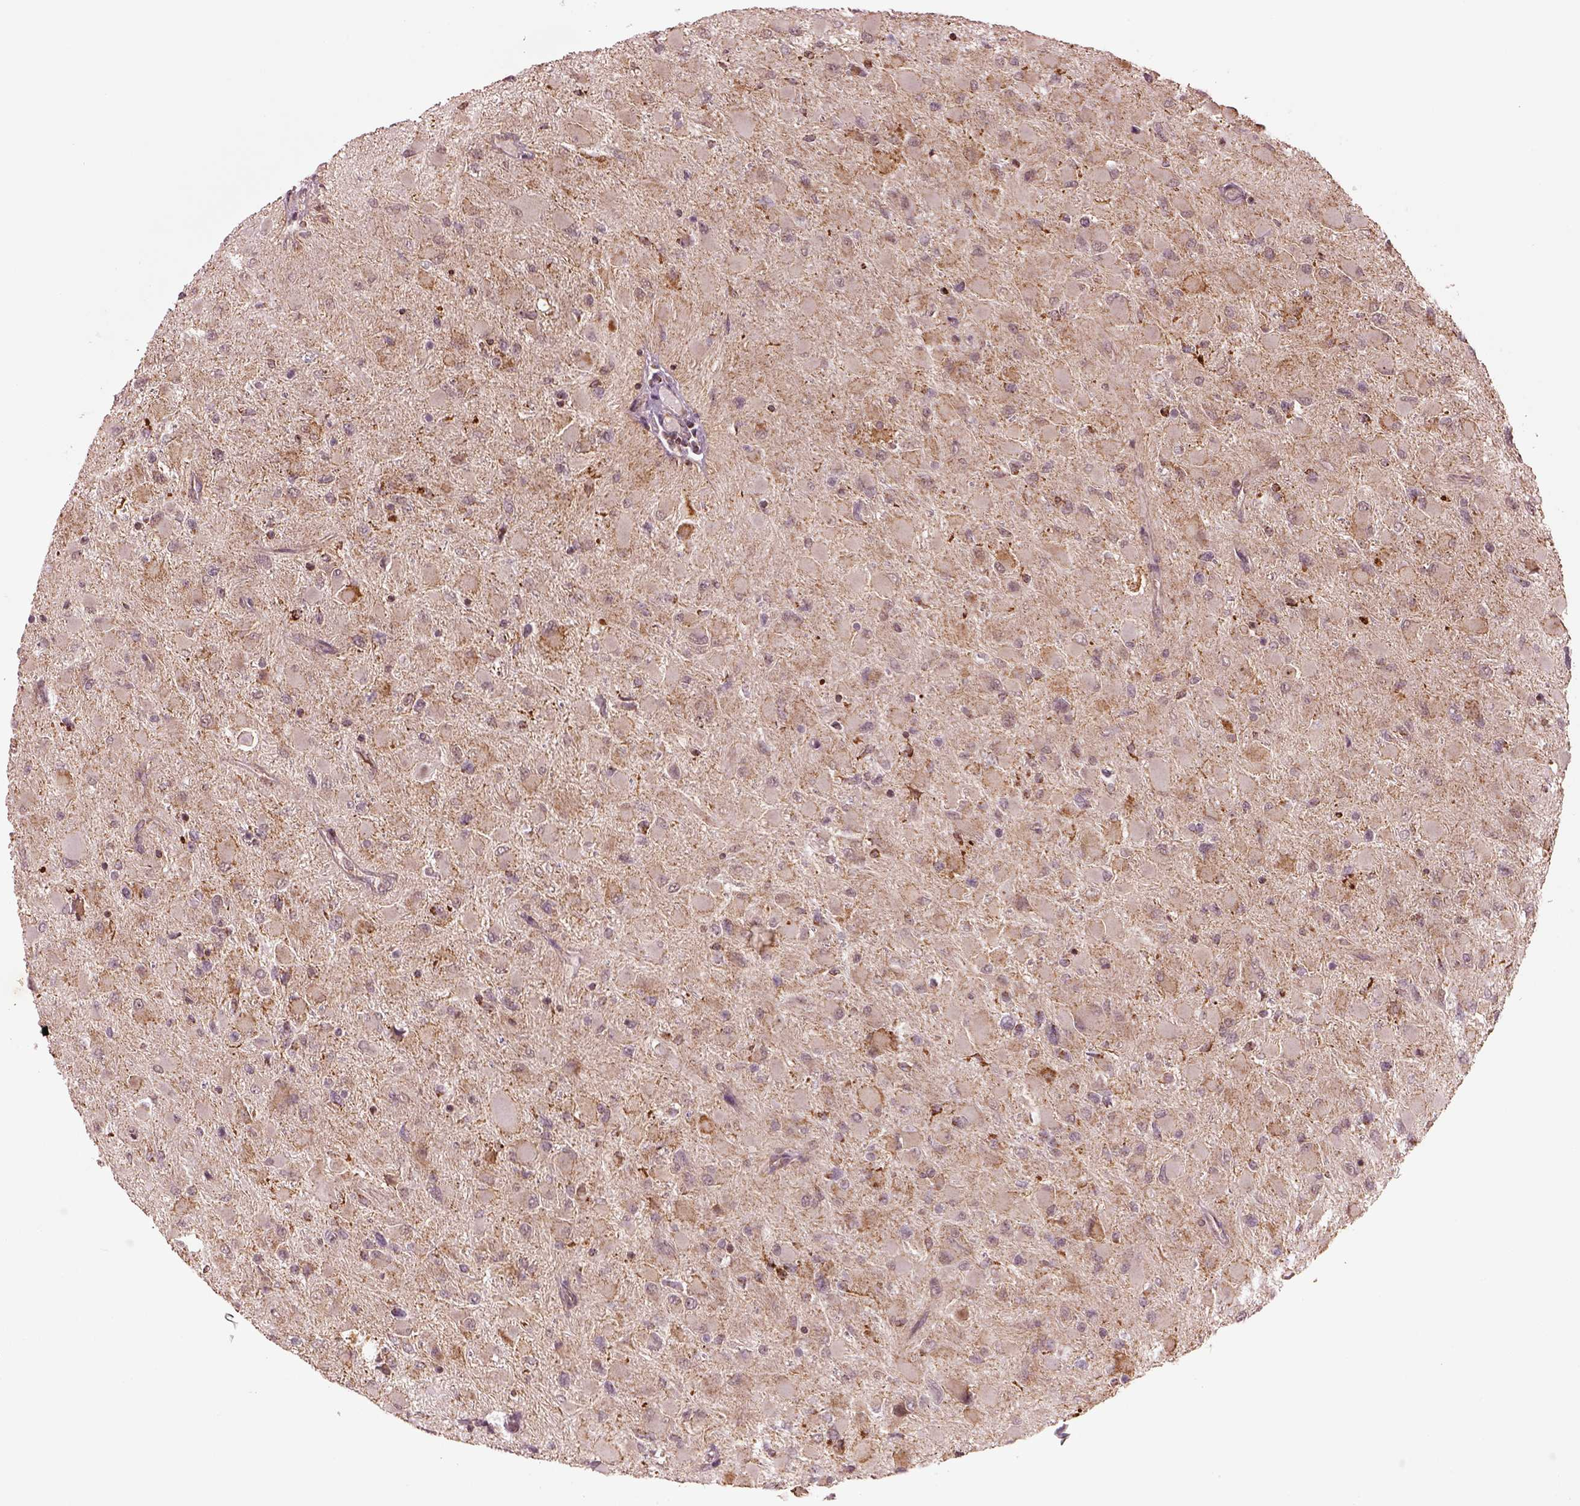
{"staining": {"intensity": "weak", "quantity": "25%-75%", "location": "cytoplasmic/membranous"}, "tissue": "glioma", "cell_type": "Tumor cells", "image_type": "cancer", "snomed": [{"axis": "morphology", "description": "Glioma, malignant, High grade"}, {"axis": "topography", "description": "Cerebral cortex"}], "caption": "Human malignant high-grade glioma stained with a protein marker exhibits weak staining in tumor cells.", "gene": "SEL1L3", "patient": {"sex": "female", "age": 36}}